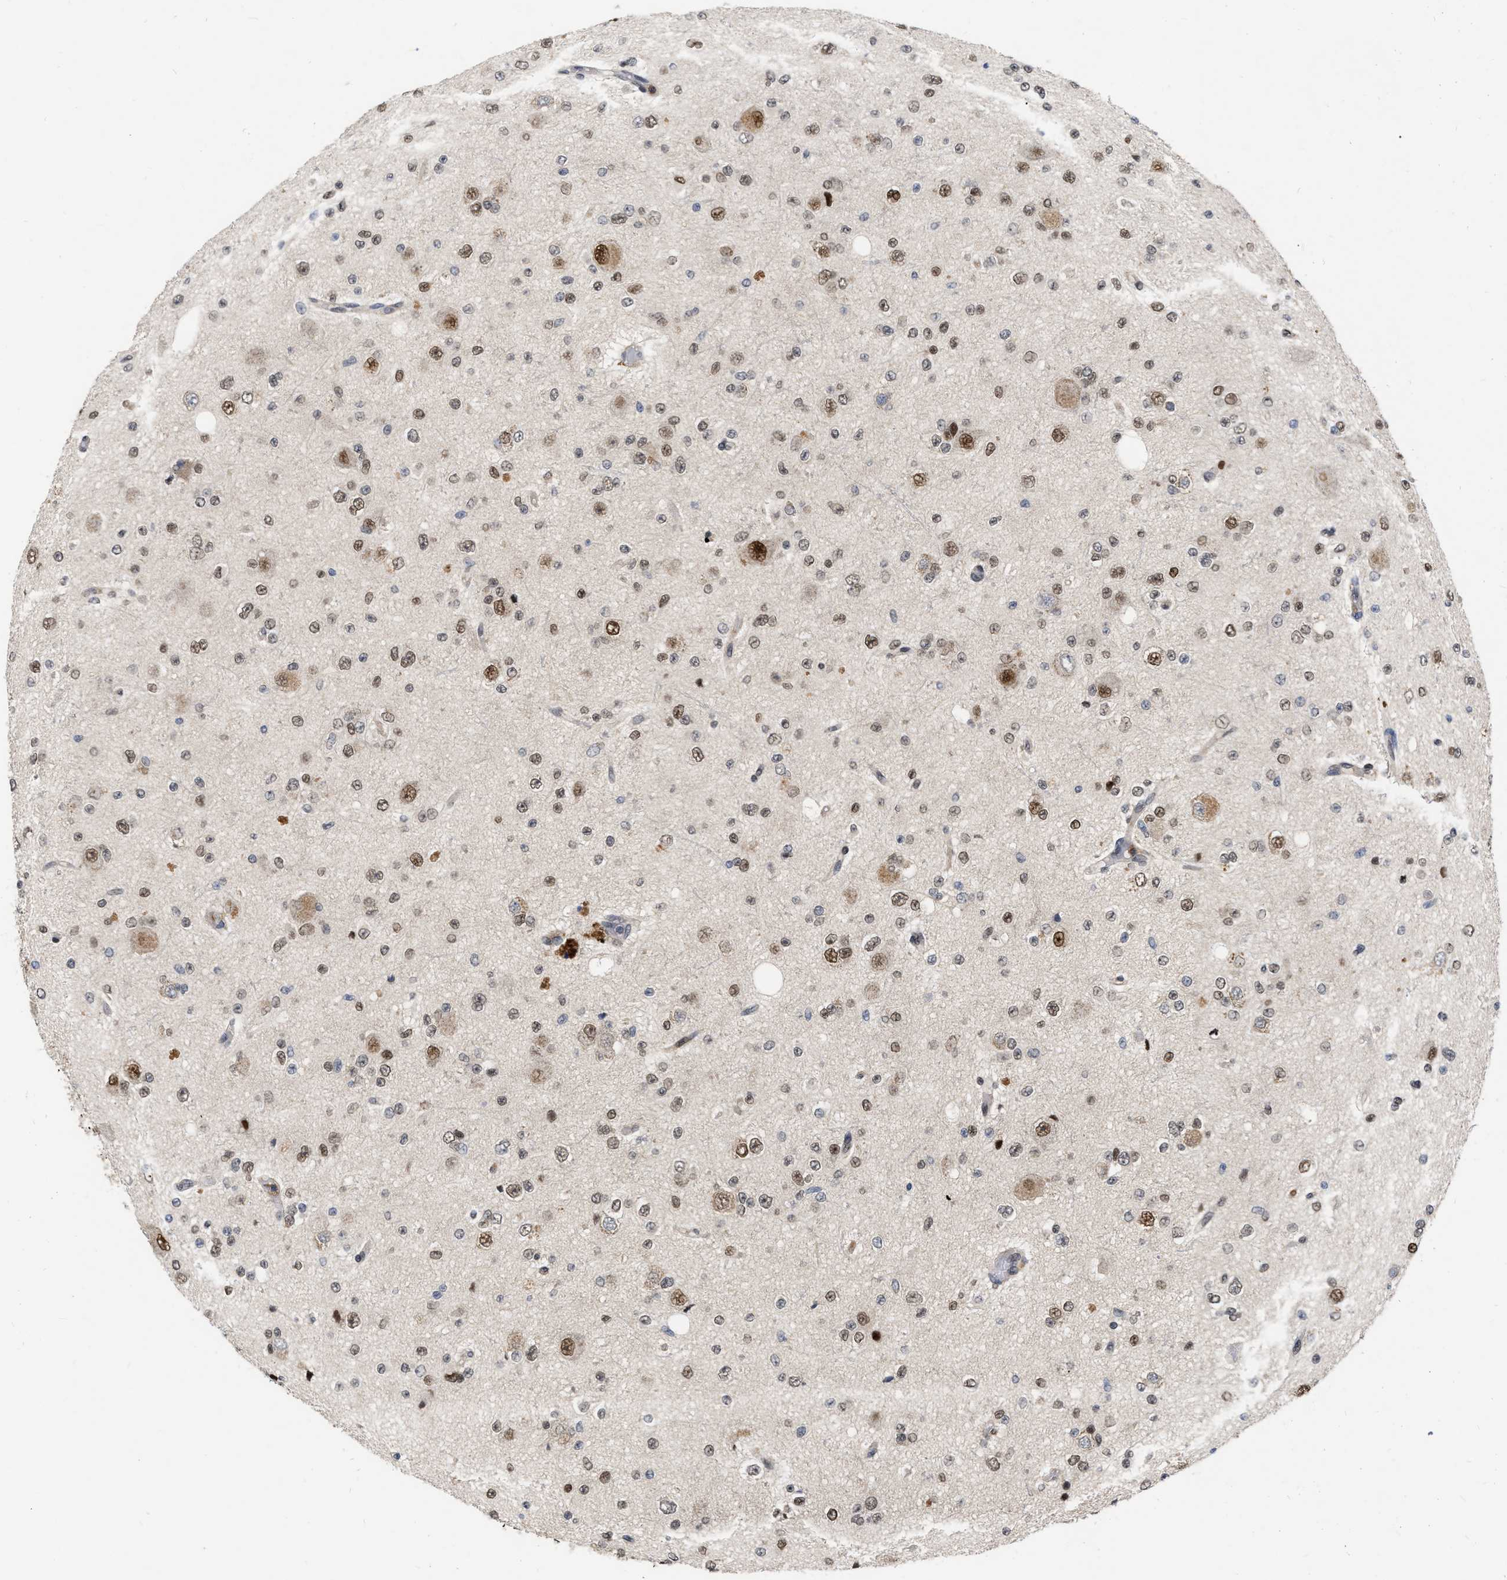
{"staining": {"intensity": "moderate", "quantity": "25%-75%", "location": "nuclear"}, "tissue": "glioma", "cell_type": "Tumor cells", "image_type": "cancer", "snomed": [{"axis": "morphology", "description": "Glioma, malignant, High grade"}, {"axis": "topography", "description": "pancreas cauda"}], "caption": "Brown immunohistochemical staining in human glioma exhibits moderate nuclear positivity in about 25%-75% of tumor cells.", "gene": "MDM4", "patient": {"sex": "male", "age": 60}}